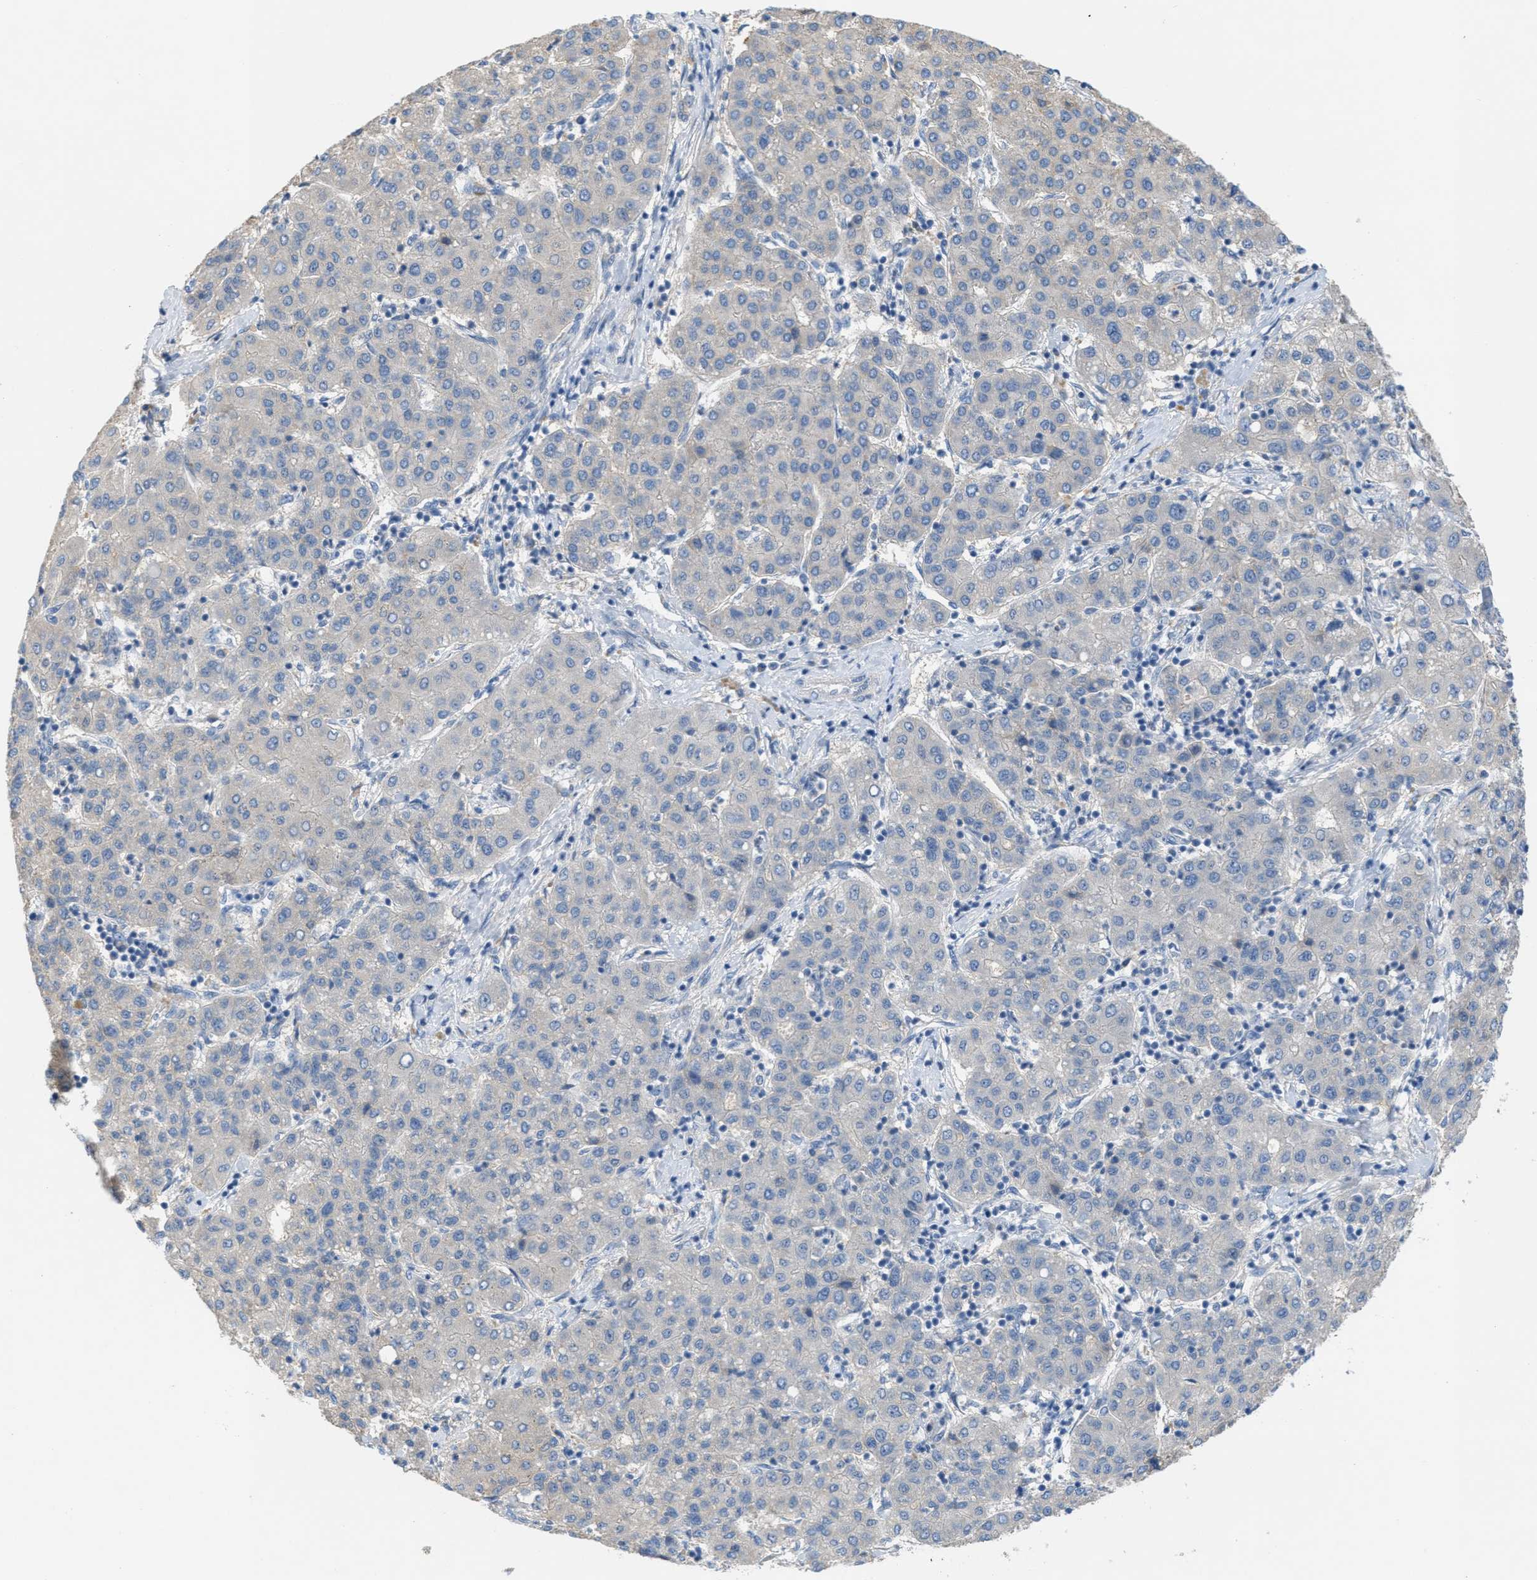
{"staining": {"intensity": "negative", "quantity": "none", "location": "none"}, "tissue": "liver cancer", "cell_type": "Tumor cells", "image_type": "cancer", "snomed": [{"axis": "morphology", "description": "Carcinoma, Hepatocellular, NOS"}, {"axis": "topography", "description": "Liver"}], "caption": "This is an IHC image of liver cancer (hepatocellular carcinoma). There is no staining in tumor cells.", "gene": "UBA5", "patient": {"sex": "male", "age": 65}}